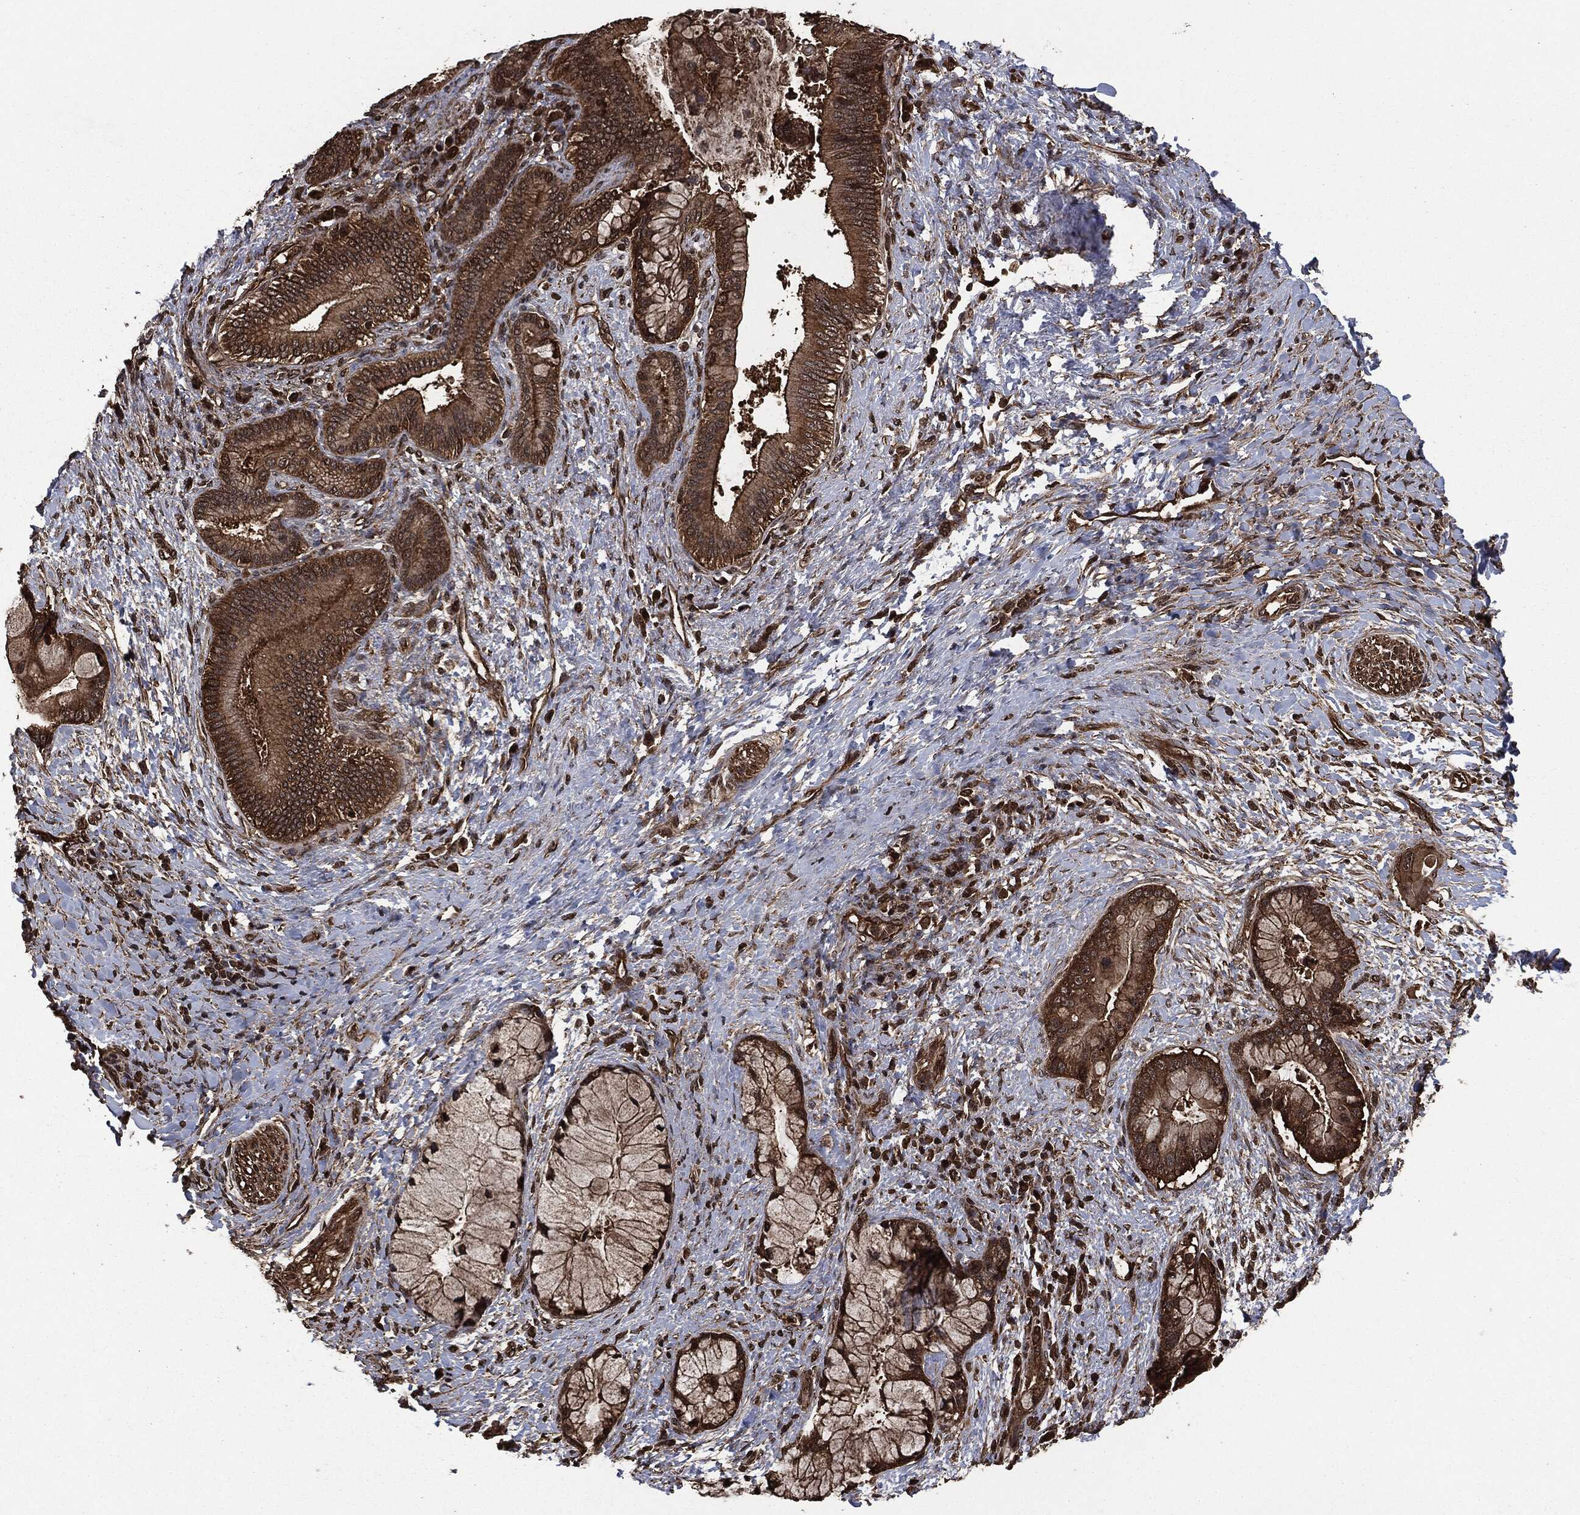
{"staining": {"intensity": "strong", "quantity": ">75%", "location": "cytoplasmic/membranous"}, "tissue": "liver cancer", "cell_type": "Tumor cells", "image_type": "cancer", "snomed": [{"axis": "morphology", "description": "Normal tissue, NOS"}, {"axis": "morphology", "description": "Cholangiocarcinoma"}, {"axis": "topography", "description": "Liver"}, {"axis": "topography", "description": "Peripheral nerve tissue"}], "caption": "A histopathology image of cholangiocarcinoma (liver) stained for a protein shows strong cytoplasmic/membranous brown staining in tumor cells.", "gene": "HRAS", "patient": {"sex": "male", "age": 50}}